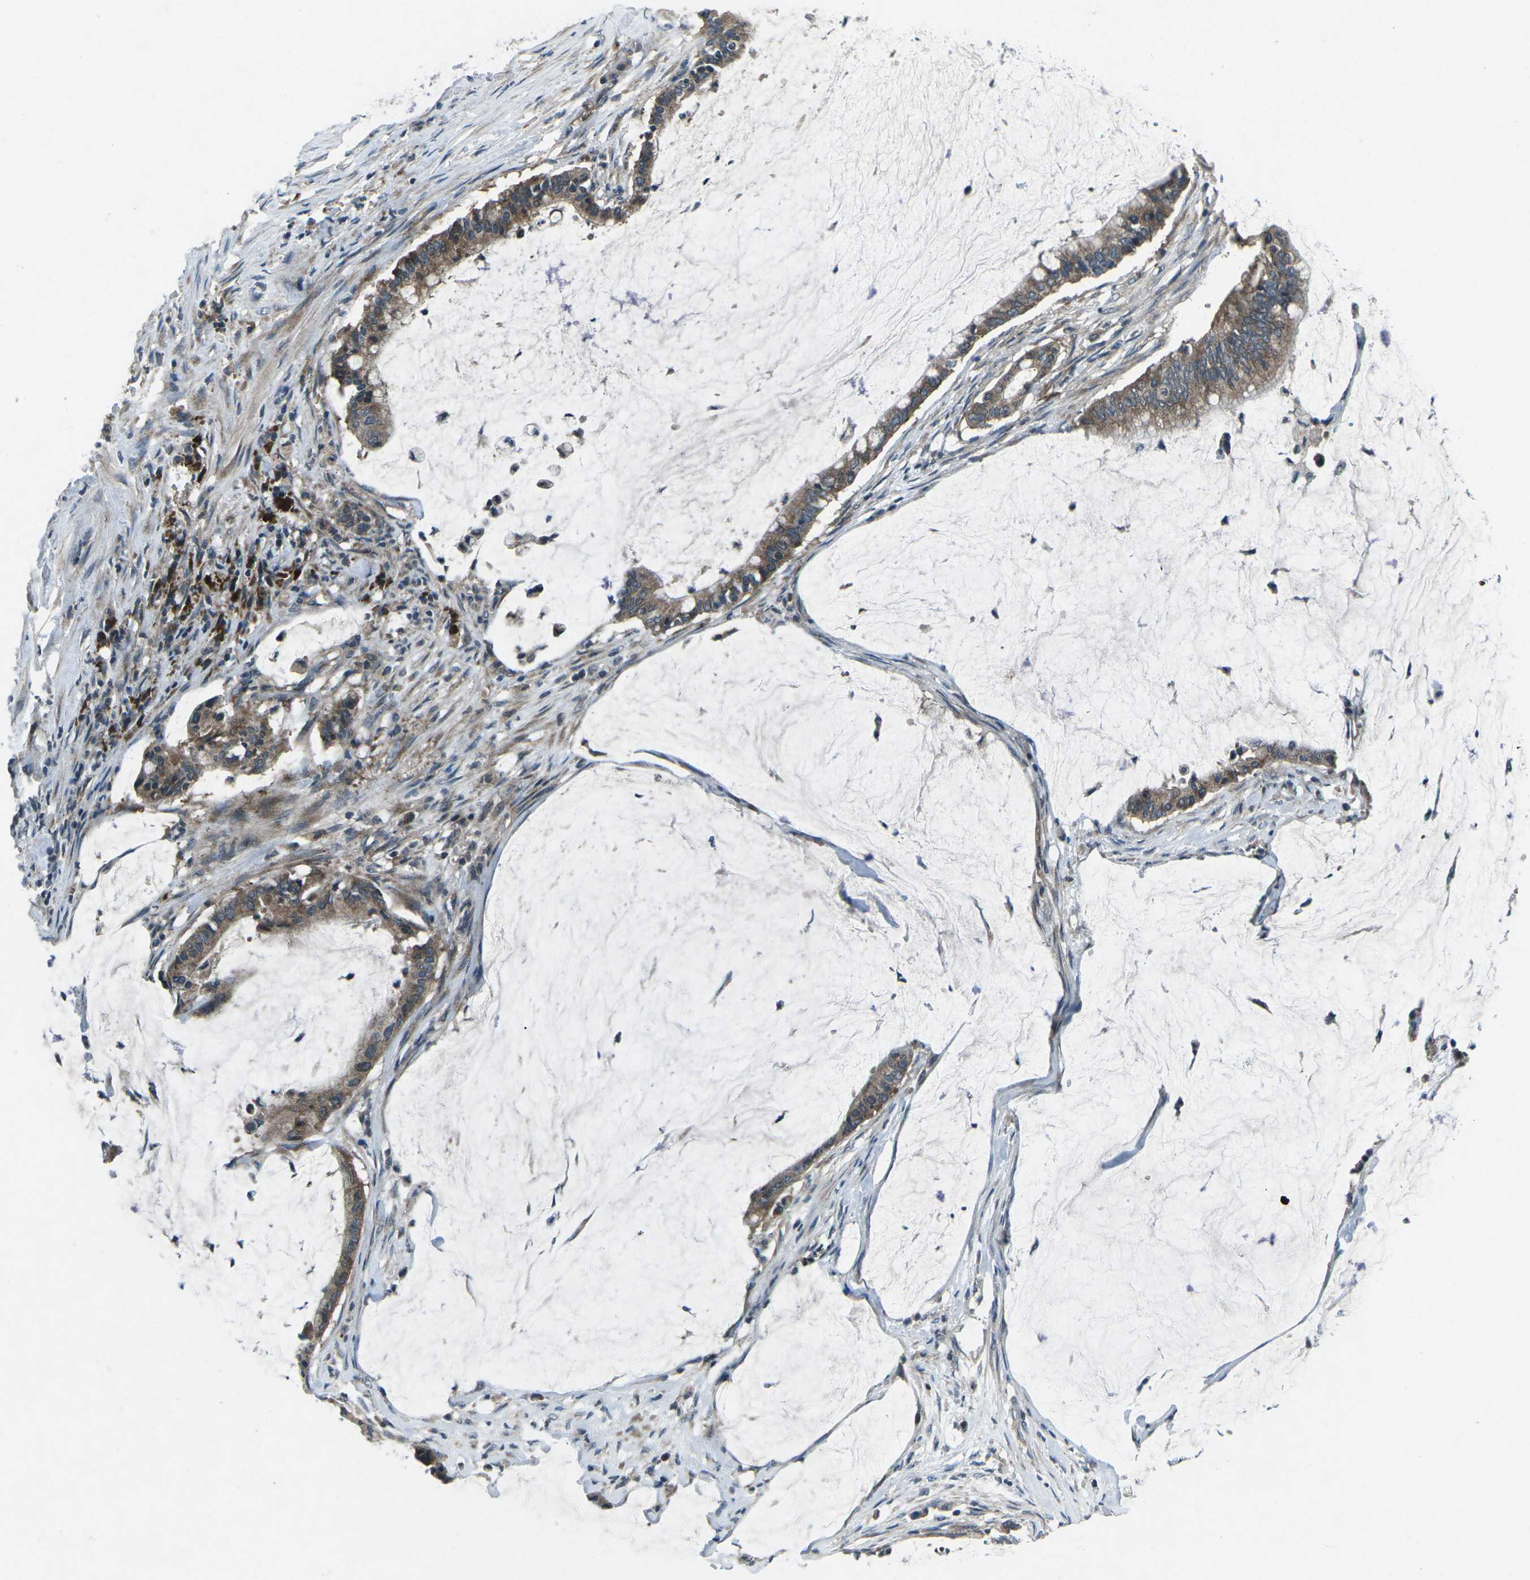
{"staining": {"intensity": "moderate", "quantity": ">75%", "location": "cytoplasmic/membranous"}, "tissue": "pancreatic cancer", "cell_type": "Tumor cells", "image_type": "cancer", "snomed": [{"axis": "morphology", "description": "Adenocarcinoma, NOS"}, {"axis": "topography", "description": "Pancreas"}], "caption": "Brown immunohistochemical staining in human pancreatic cancer (adenocarcinoma) displays moderate cytoplasmic/membranous staining in approximately >75% of tumor cells.", "gene": "CDK16", "patient": {"sex": "male", "age": 41}}